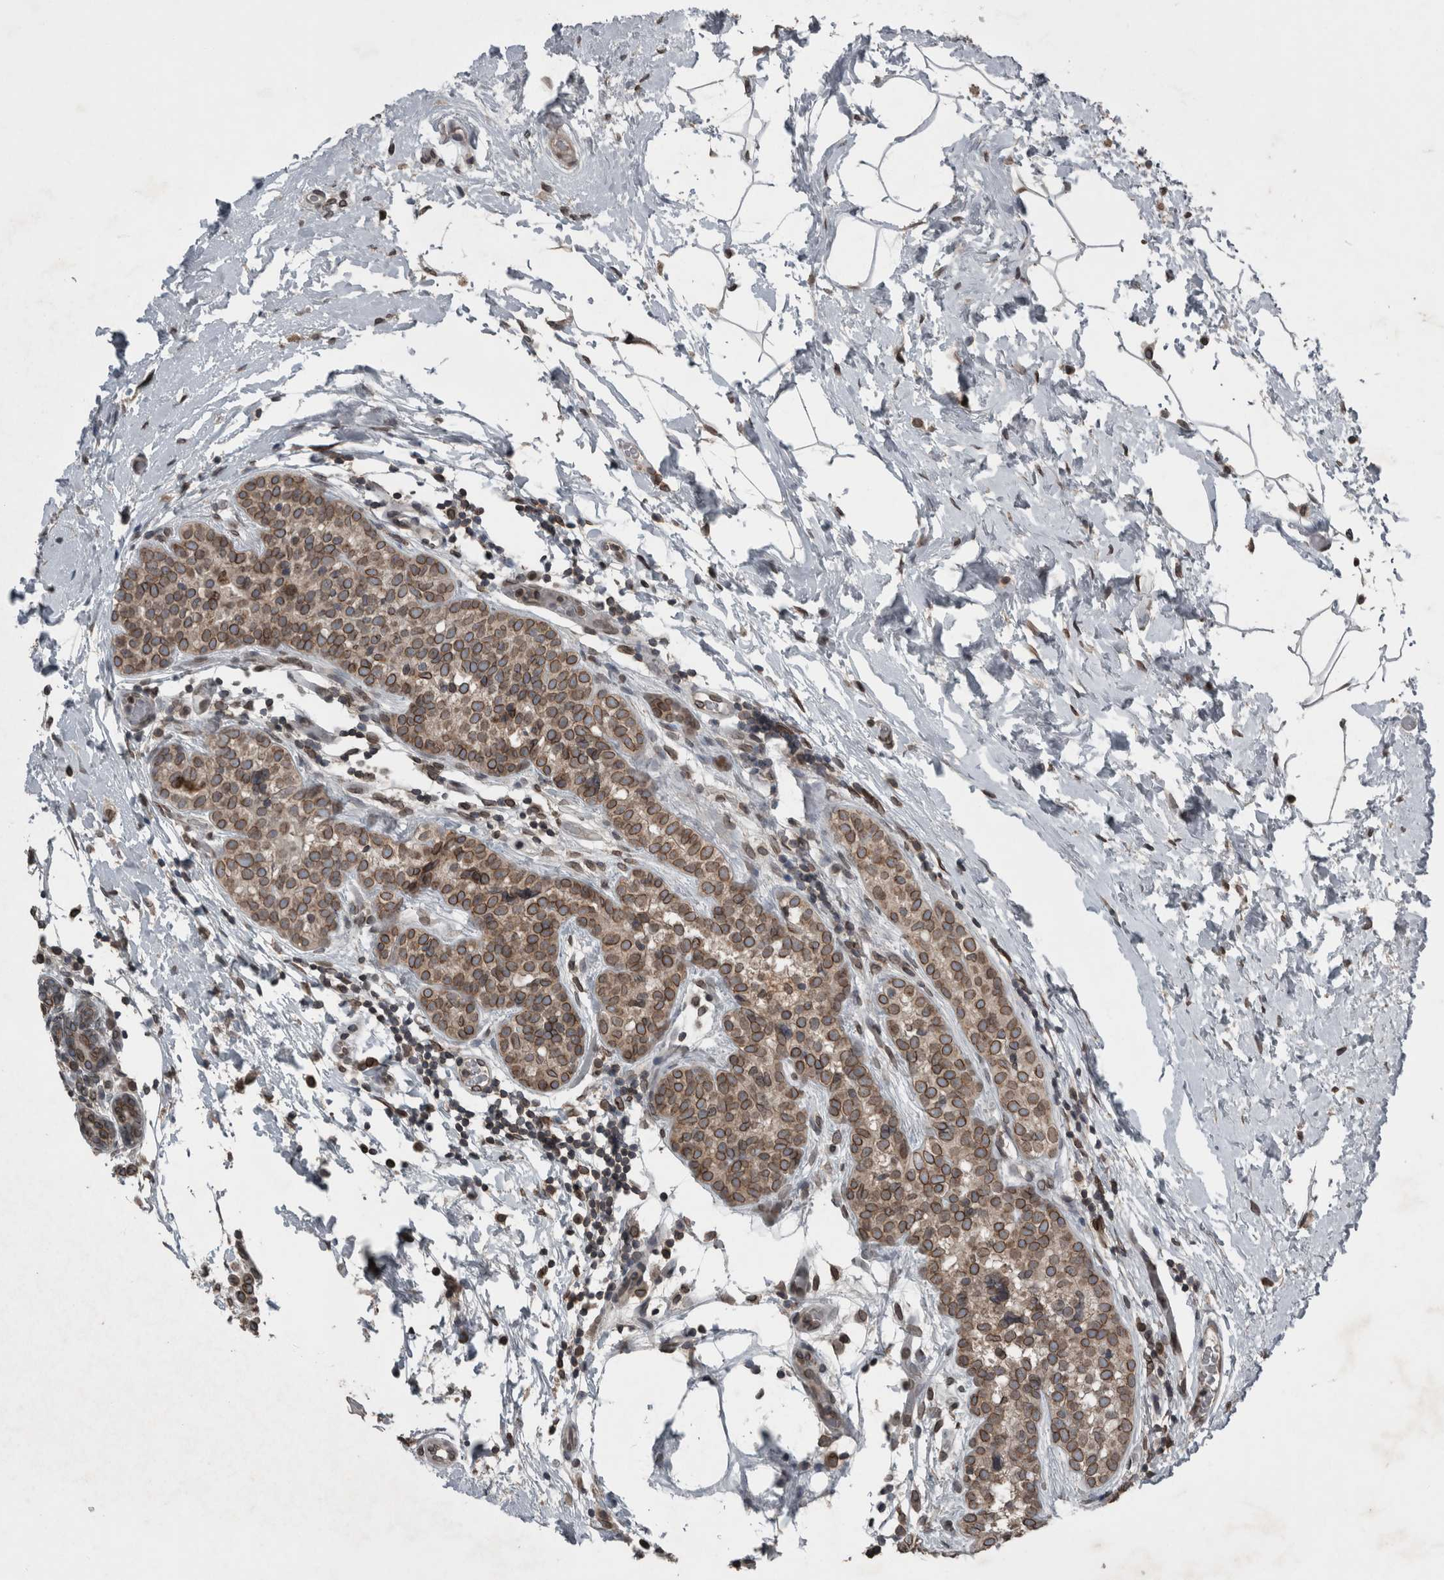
{"staining": {"intensity": "moderate", "quantity": ">75%", "location": "cytoplasmic/membranous,nuclear"}, "tissue": "breast cancer", "cell_type": "Tumor cells", "image_type": "cancer", "snomed": [{"axis": "morphology", "description": "Lobular carcinoma"}, {"axis": "topography", "description": "Breast"}], "caption": "Immunohistochemistry (DAB) staining of breast cancer (lobular carcinoma) reveals moderate cytoplasmic/membranous and nuclear protein positivity in approximately >75% of tumor cells.", "gene": "RANBP2", "patient": {"sex": "female", "age": 50}}